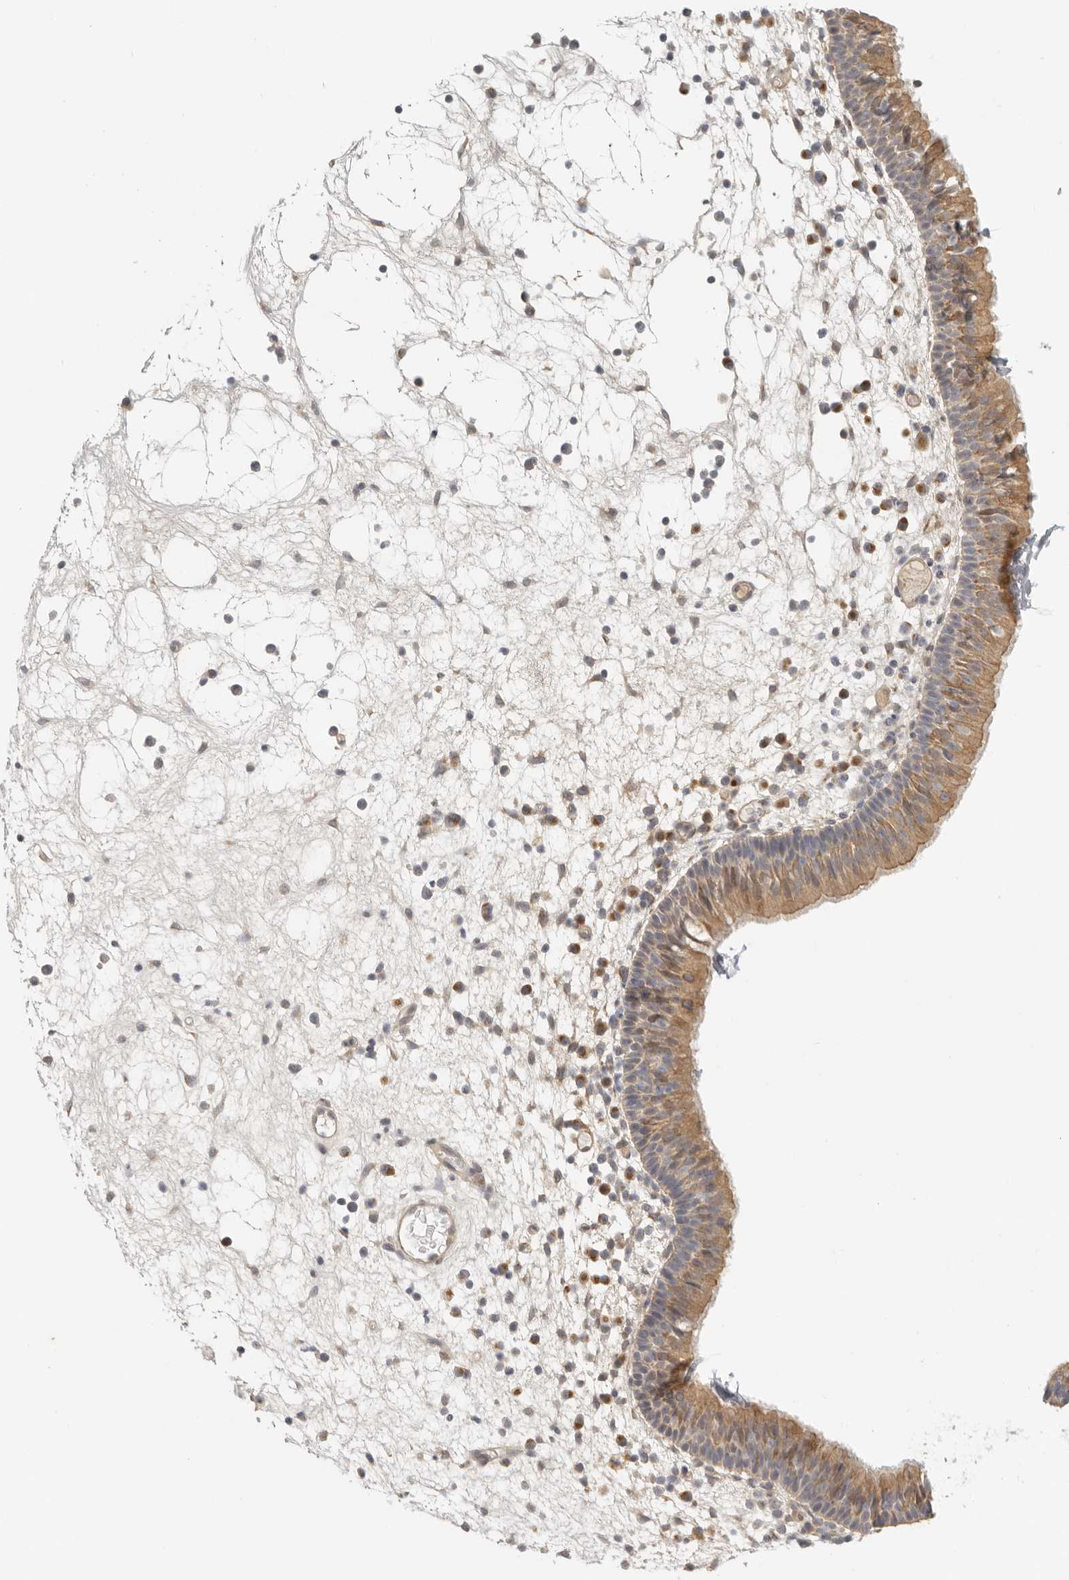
{"staining": {"intensity": "moderate", "quantity": ">75%", "location": "cytoplasmic/membranous"}, "tissue": "nasopharynx", "cell_type": "Respiratory epithelial cells", "image_type": "normal", "snomed": [{"axis": "morphology", "description": "Normal tissue, NOS"}, {"axis": "morphology", "description": "Inflammation, NOS"}, {"axis": "morphology", "description": "Malignant melanoma, Metastatic site"}, {"axis": "topography", "description": "Nasopharynx"}], "caption": "Immunohistochemical staining of benign nasopharynx shows >75% levels of moderate cytoplasmic/membranous protein expression in about >75% of respiratory epithelial cells. (IHC, brightfield microscopy, high magnification).", "gene": "AHDC1", "patient": {"sex": "male", "age": 70}}